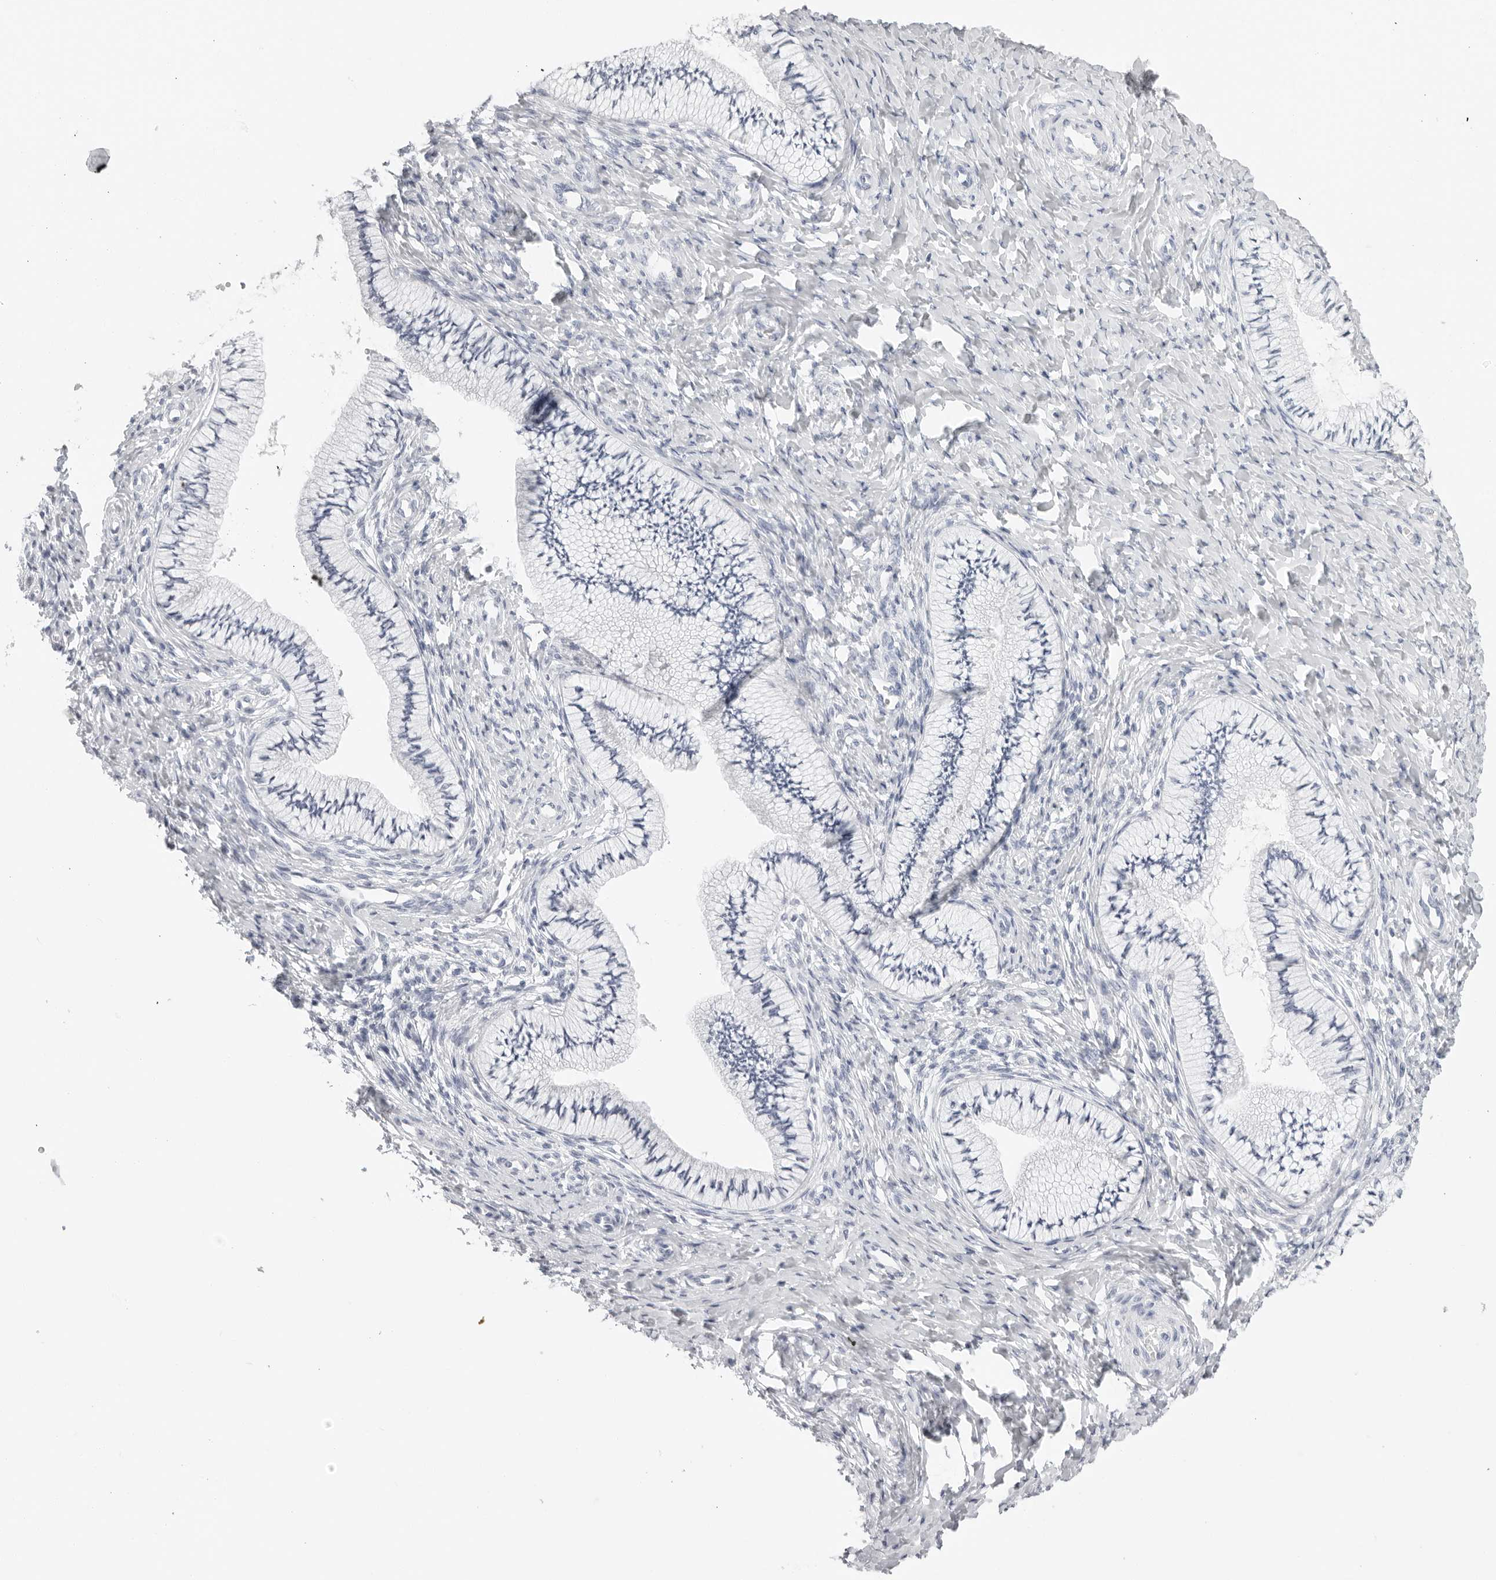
{"staining": {"intensity": "negative", "quantity": "none", "location": "none"}, "tissue": "cervix", "cell_type": "Glandular cells", "image_type": "normal", "snomed": [{"axis": "morphology", "description": "Normal tissue, NOS"}, {"axis": "topography", "description": "Cervix"}], "caption": "Photomicrograph shows no protein staining in glandular cells of benign cervix.", "gene": "EDN2", "patient": {"sex": "female", "age": 36}}